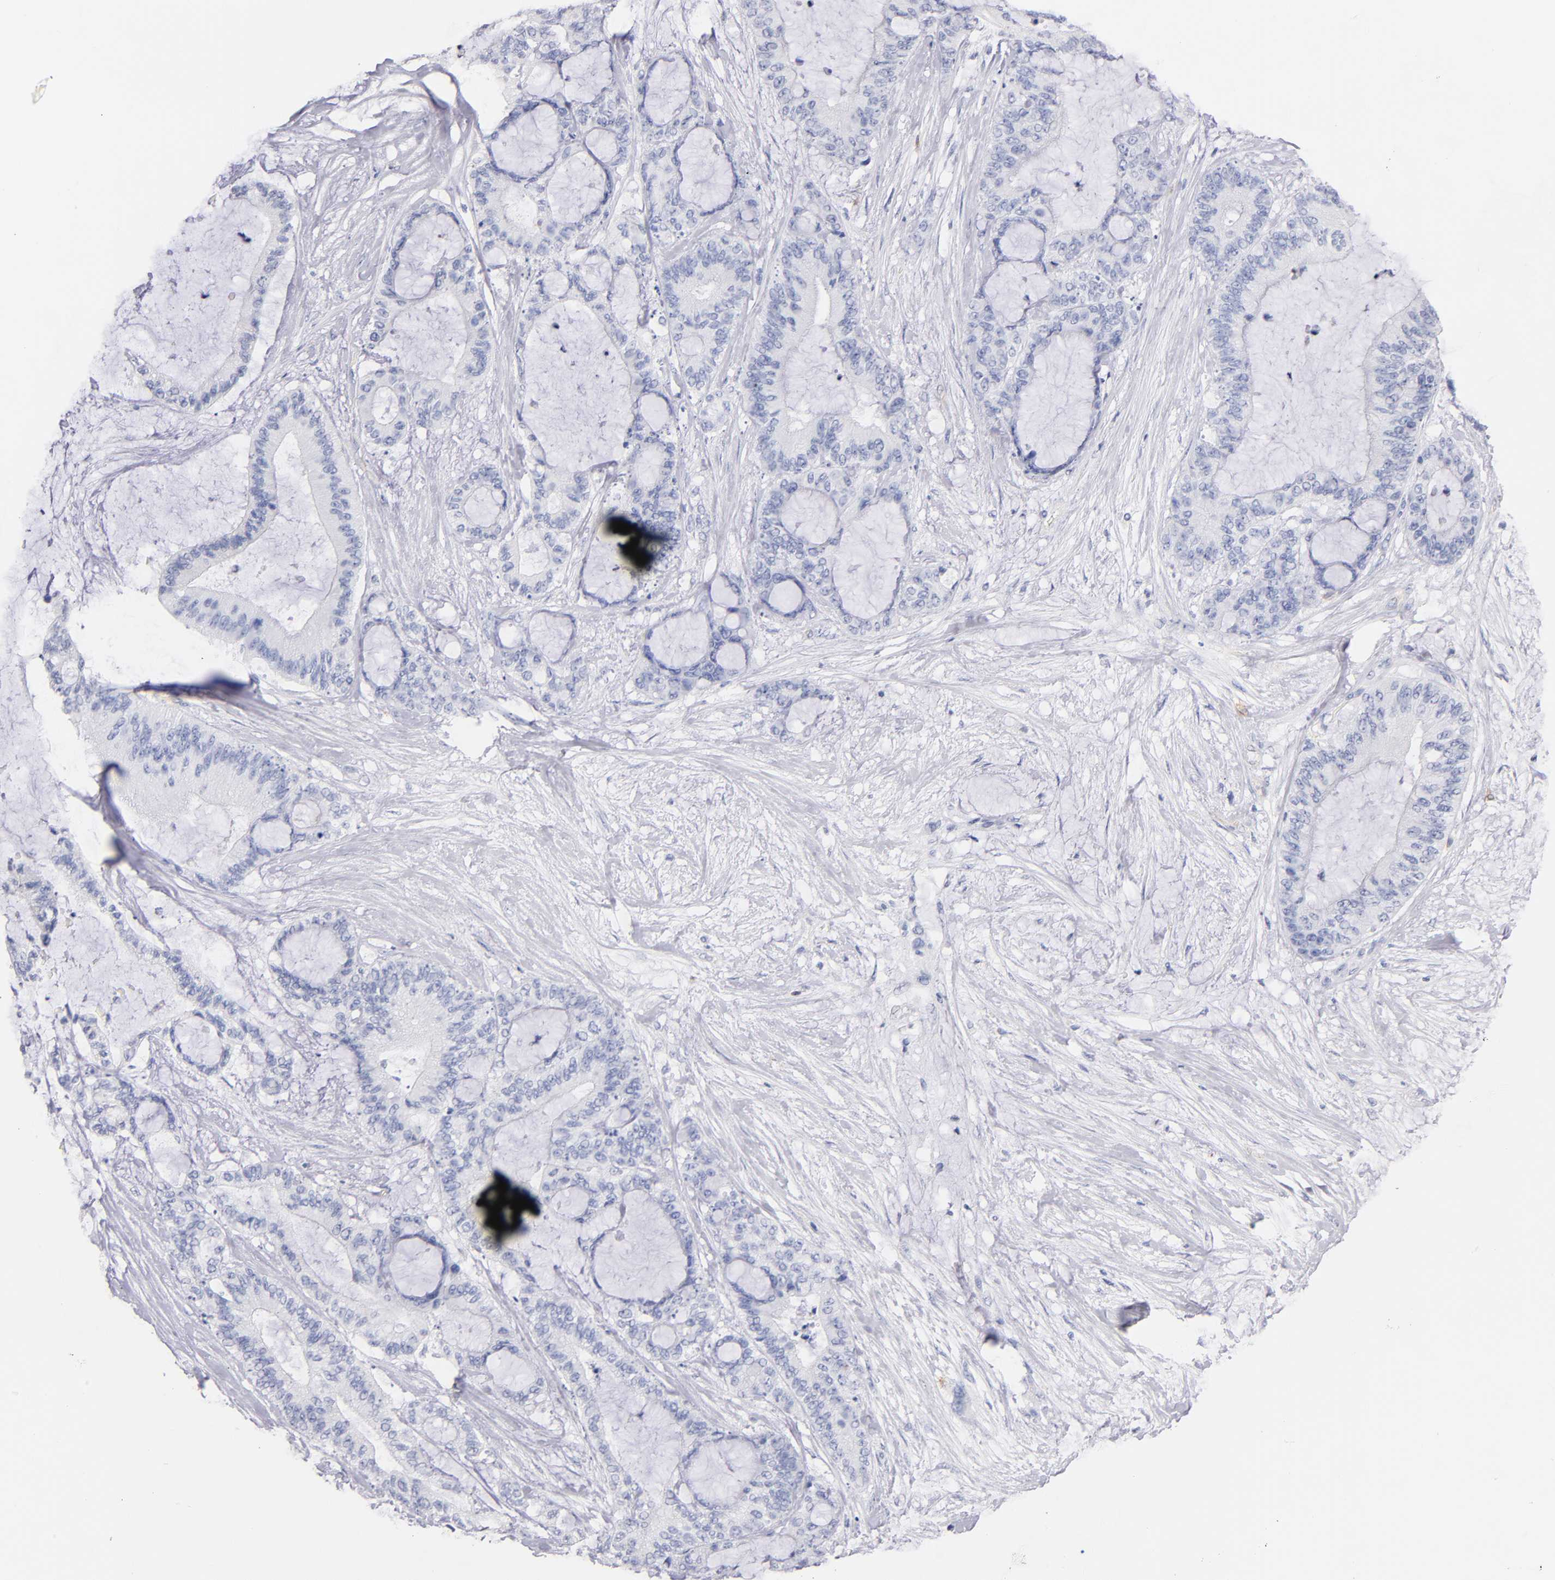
{"staining": {"intensity": "negative", "quantity": "none", "location": "none"}, "tissue": "liver cancer", "cell_type": "Tumor cells", "image_type": "cancer", "snomed": [{"axis": "morphology", "description": "Cholangiocarcinoma"}, {"axis": "topography", "description": "Liver"}], "caption": "This histopathology image is of liver cancer (cholangiocarcinoma) stained with IHC to label a protein in brown with the nuclei are counter-stained blue. There is no positivity in tumor cells.", "gene": "KIT", "patient": {"sex": "female", "age": 73}}